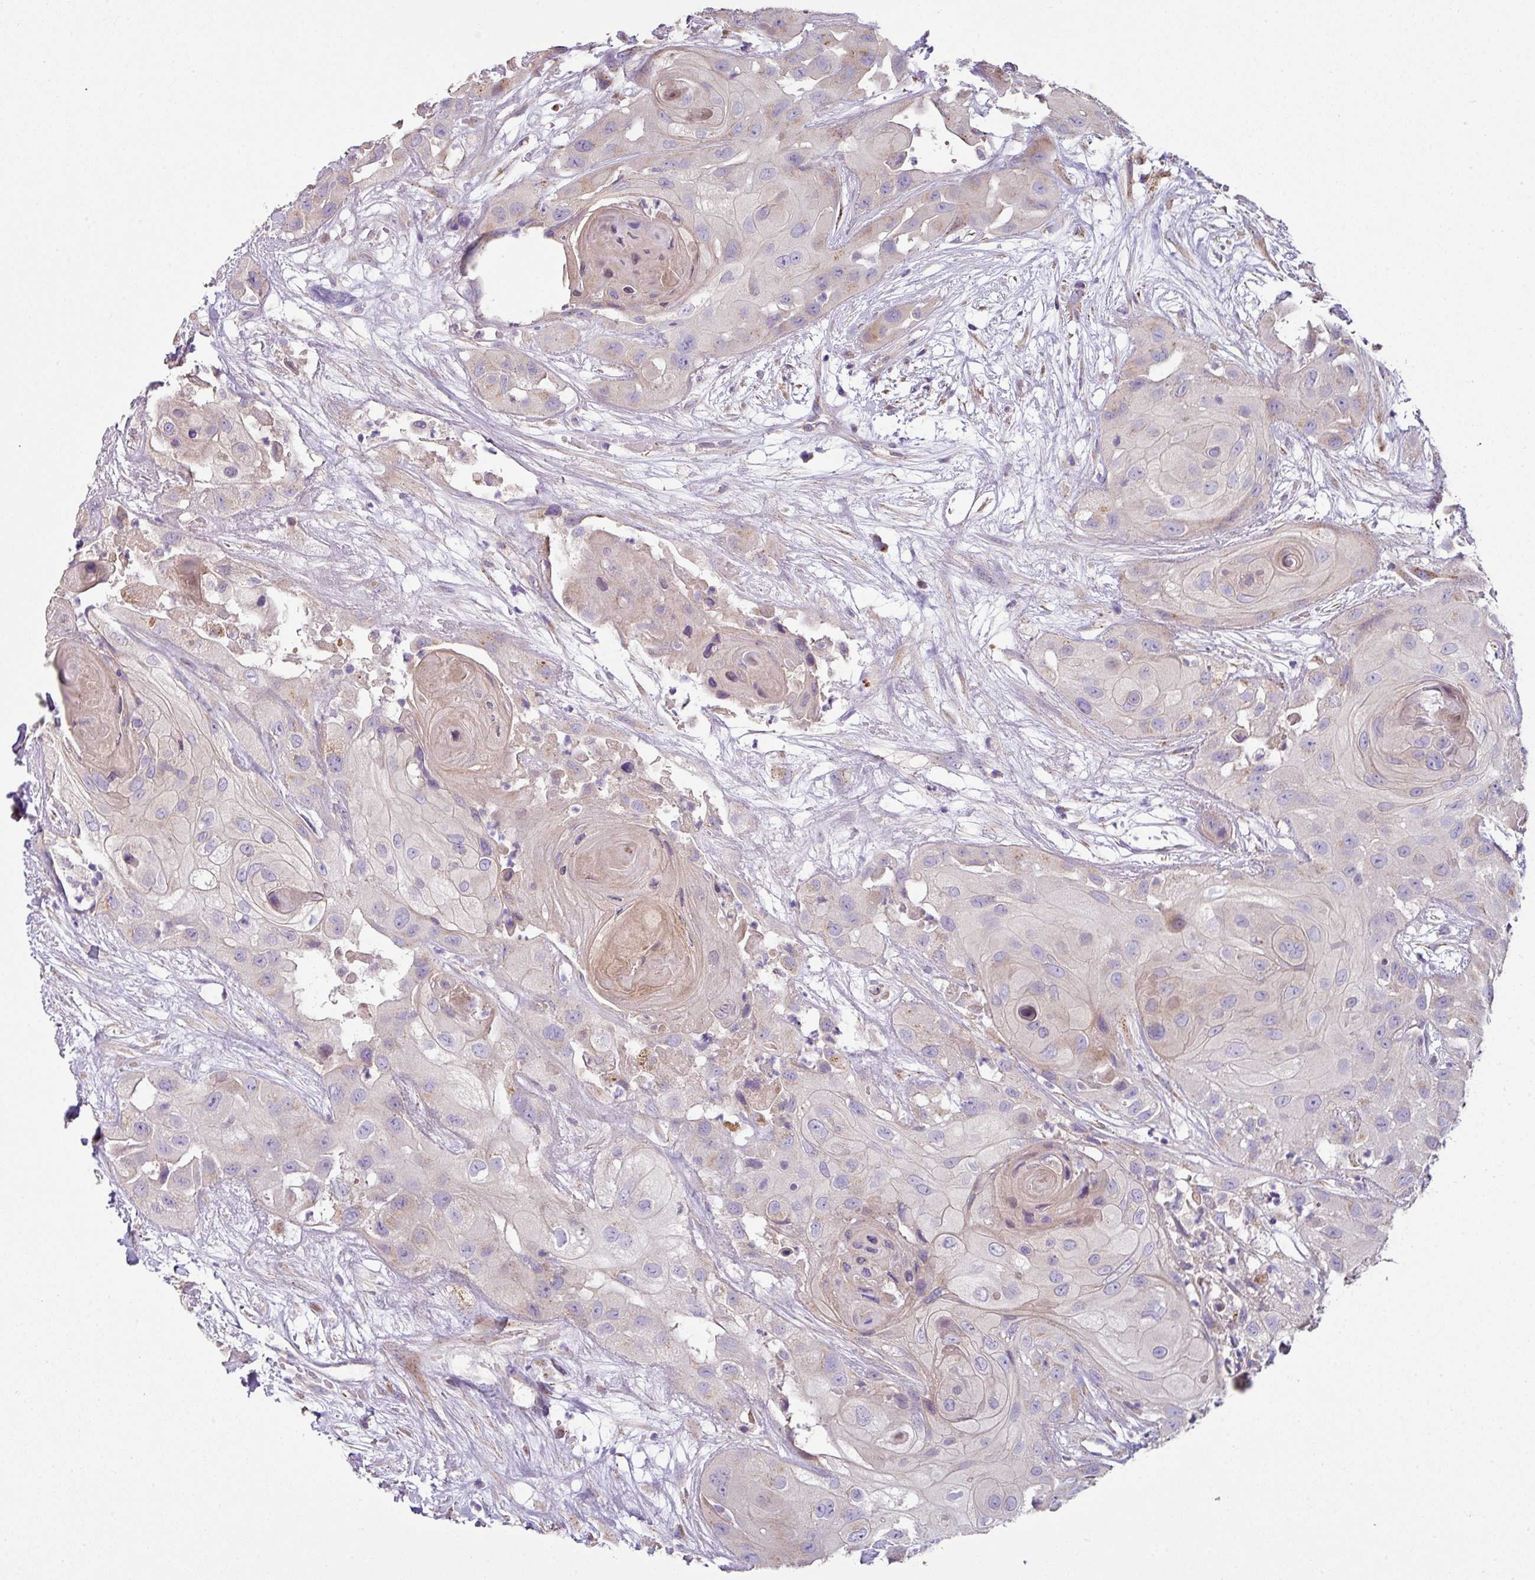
{"staining": {"intensity": "weak", "quantity": "<25%", "location": "cytoplasmic/membranous"}, "tissue": "head and neck cancer", "cell_type": "Tumor cells", "image_type": "cancer", "snomed": [{"axis": "morphology", "description": "Squamous cell carcinoma, NOS"}, {"axis": "topography", "description": "Head-Neck"}], "caption": "There is no significant staining in tumor cells of squamous cell carcinoma (head and neck).", "gene": "LRRC9", "patient": {"sex": "male", "age": 83}}